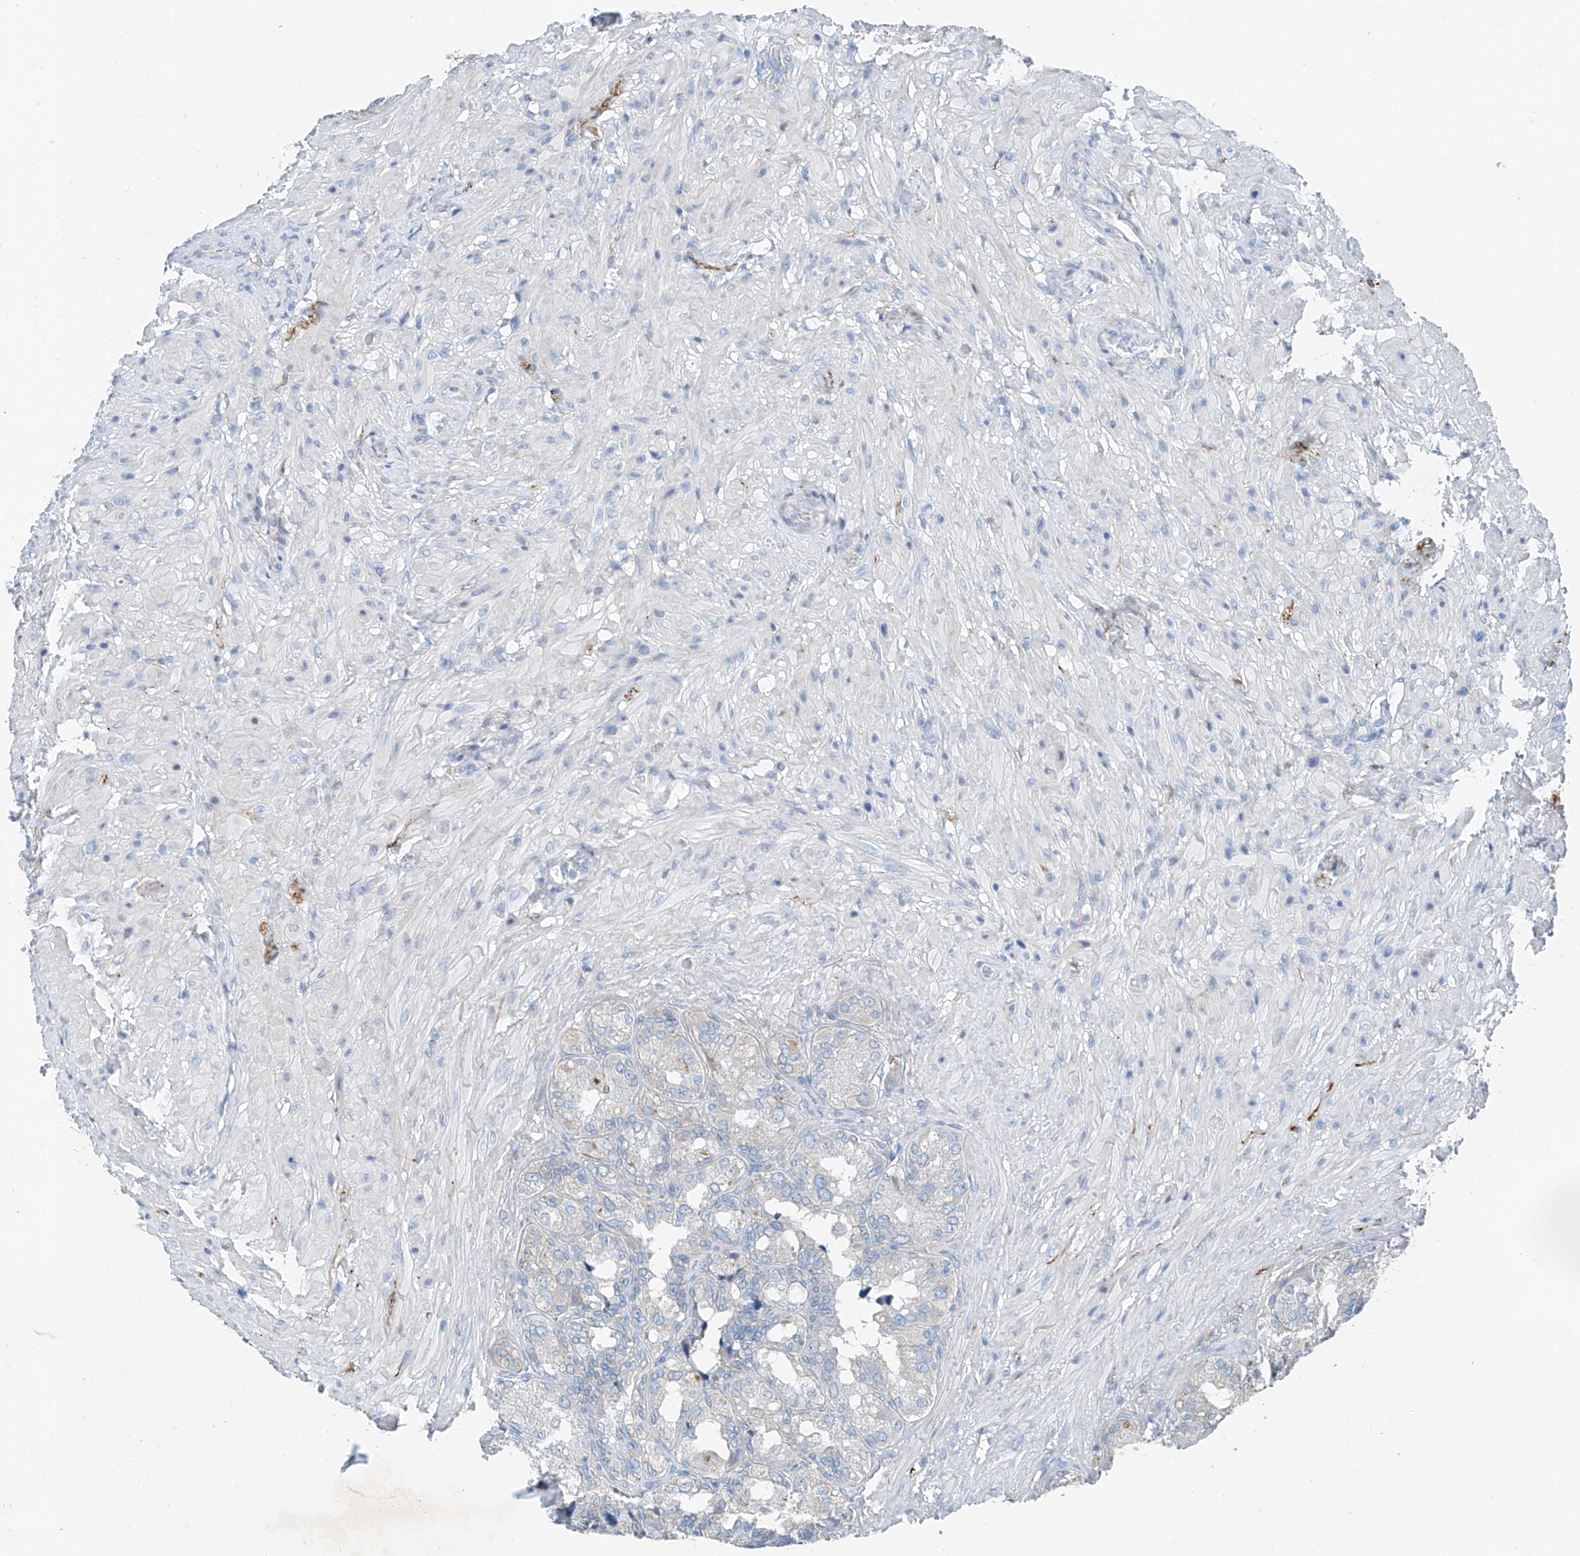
{"staining": {"intensity": "negative", "quantity": "none", "location": "none"}, "tissue": "seminal vesicle", "cell_type": "Glandular cells", "image_type": "normal", "snomed": [{"axis": "morphology", "description": "Normal tissue, NOS"}, {"axis": "topography", "description": "Seminal veicle"}, {"axis": "topography", "description": "Peripheral nerve tissue"}], "caption": "Immunohistochemical staining of unremarkable seminal vesicle reveals no significant positivity in glandular cells.", "gene": "MDGA1", "patient": {"sex": "male", "age": 63}}